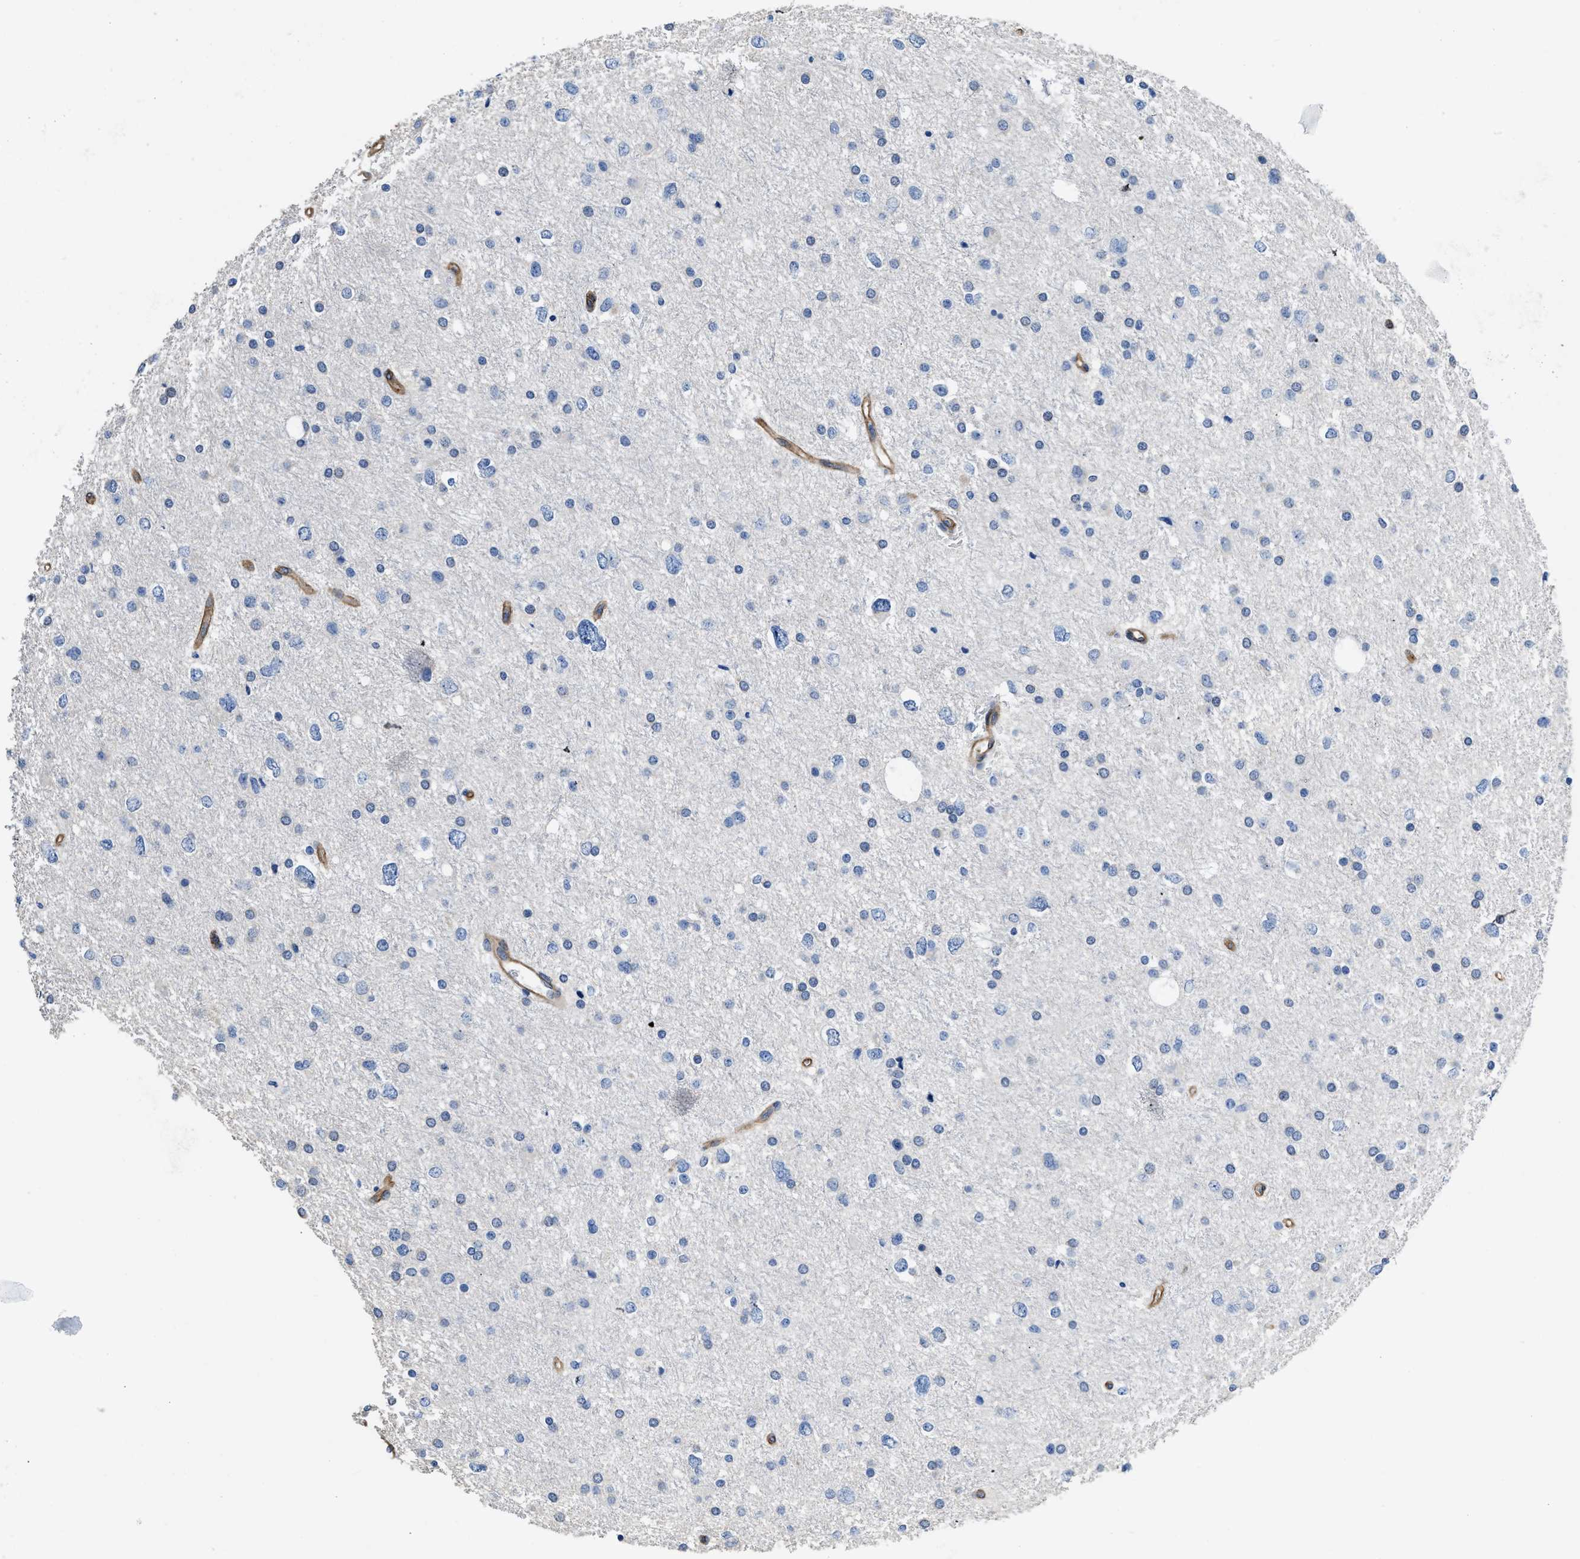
{"staining": {"intensity": "negative", "quantity": "none", "location": "none"}, "tissue": "glioma", "cell_type": "Tumor cells", "image_type": "cancer", "snomed": [{"axis": "morphology", "description": "Glioma, malignant, Low grade"}, {"axis": "topography", "description": "Brain"}], "caption": "DAB immunohistochemical staining of glioma demonstrates no significant expression in tumor cells. (IHC, brightfield microscopy, high magnification).", "gene": "C22orf42", "patient": {"sex": "female", "age": 37}}